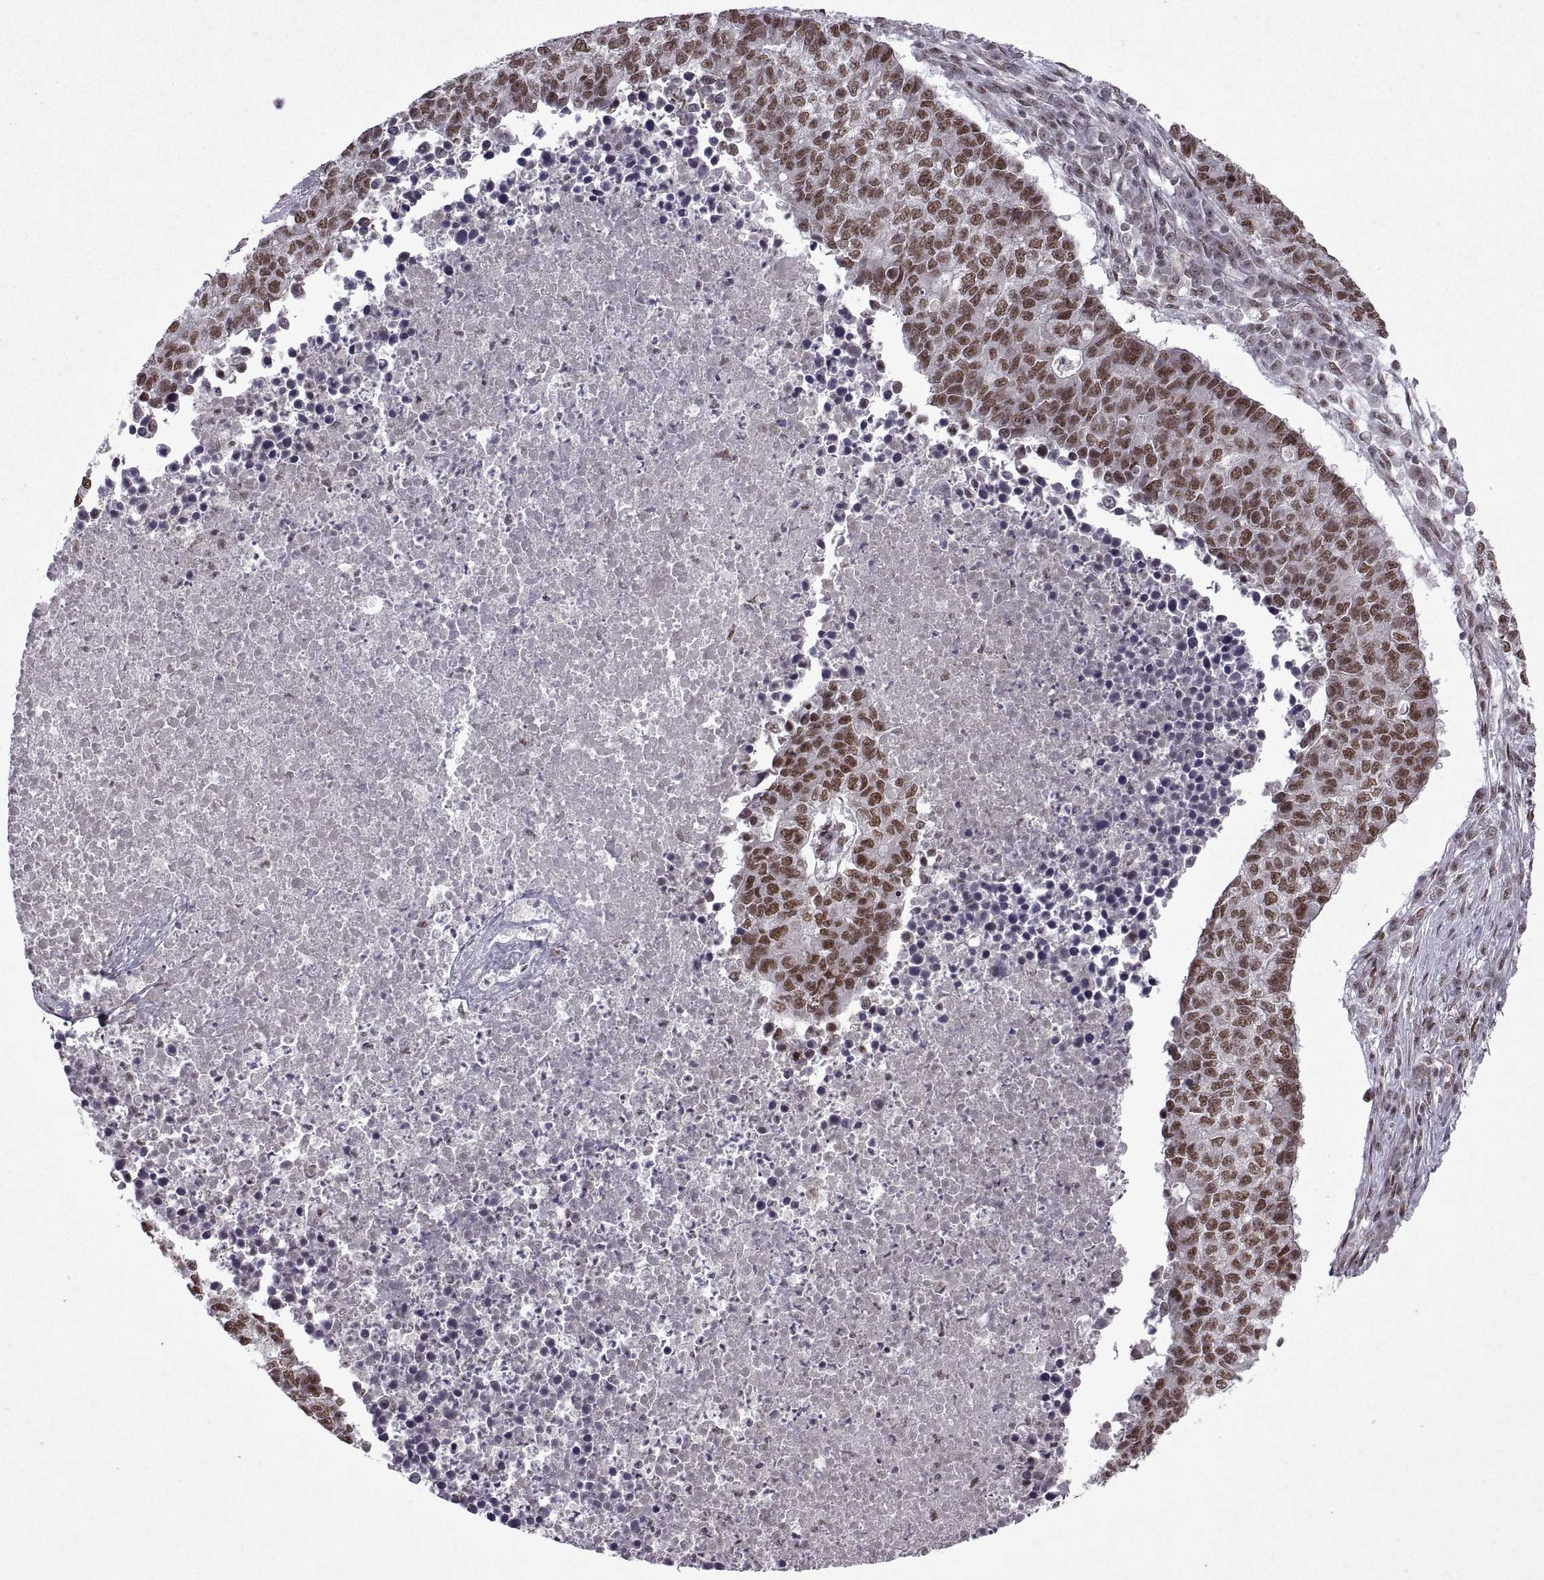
{"staining": {"intensity": "moderate", "quantity": ">75%", "location": "nuclear"}, "tissue": "lung cancer", "cell_type": "Tumor cells", "image_type": "cancer", "snomed": [{"axis": "morphology", "description": "Adenocarcinoma, NOS"}, {"axis": "topography", "description": "Lung"}], "caption": "Adenocarcinoma (lung) stained for a protein demonstrates moderate nuclear positivity in tumor cells.", "gene": "MT1E", "patient": {"sex": "male", "age": 57}}